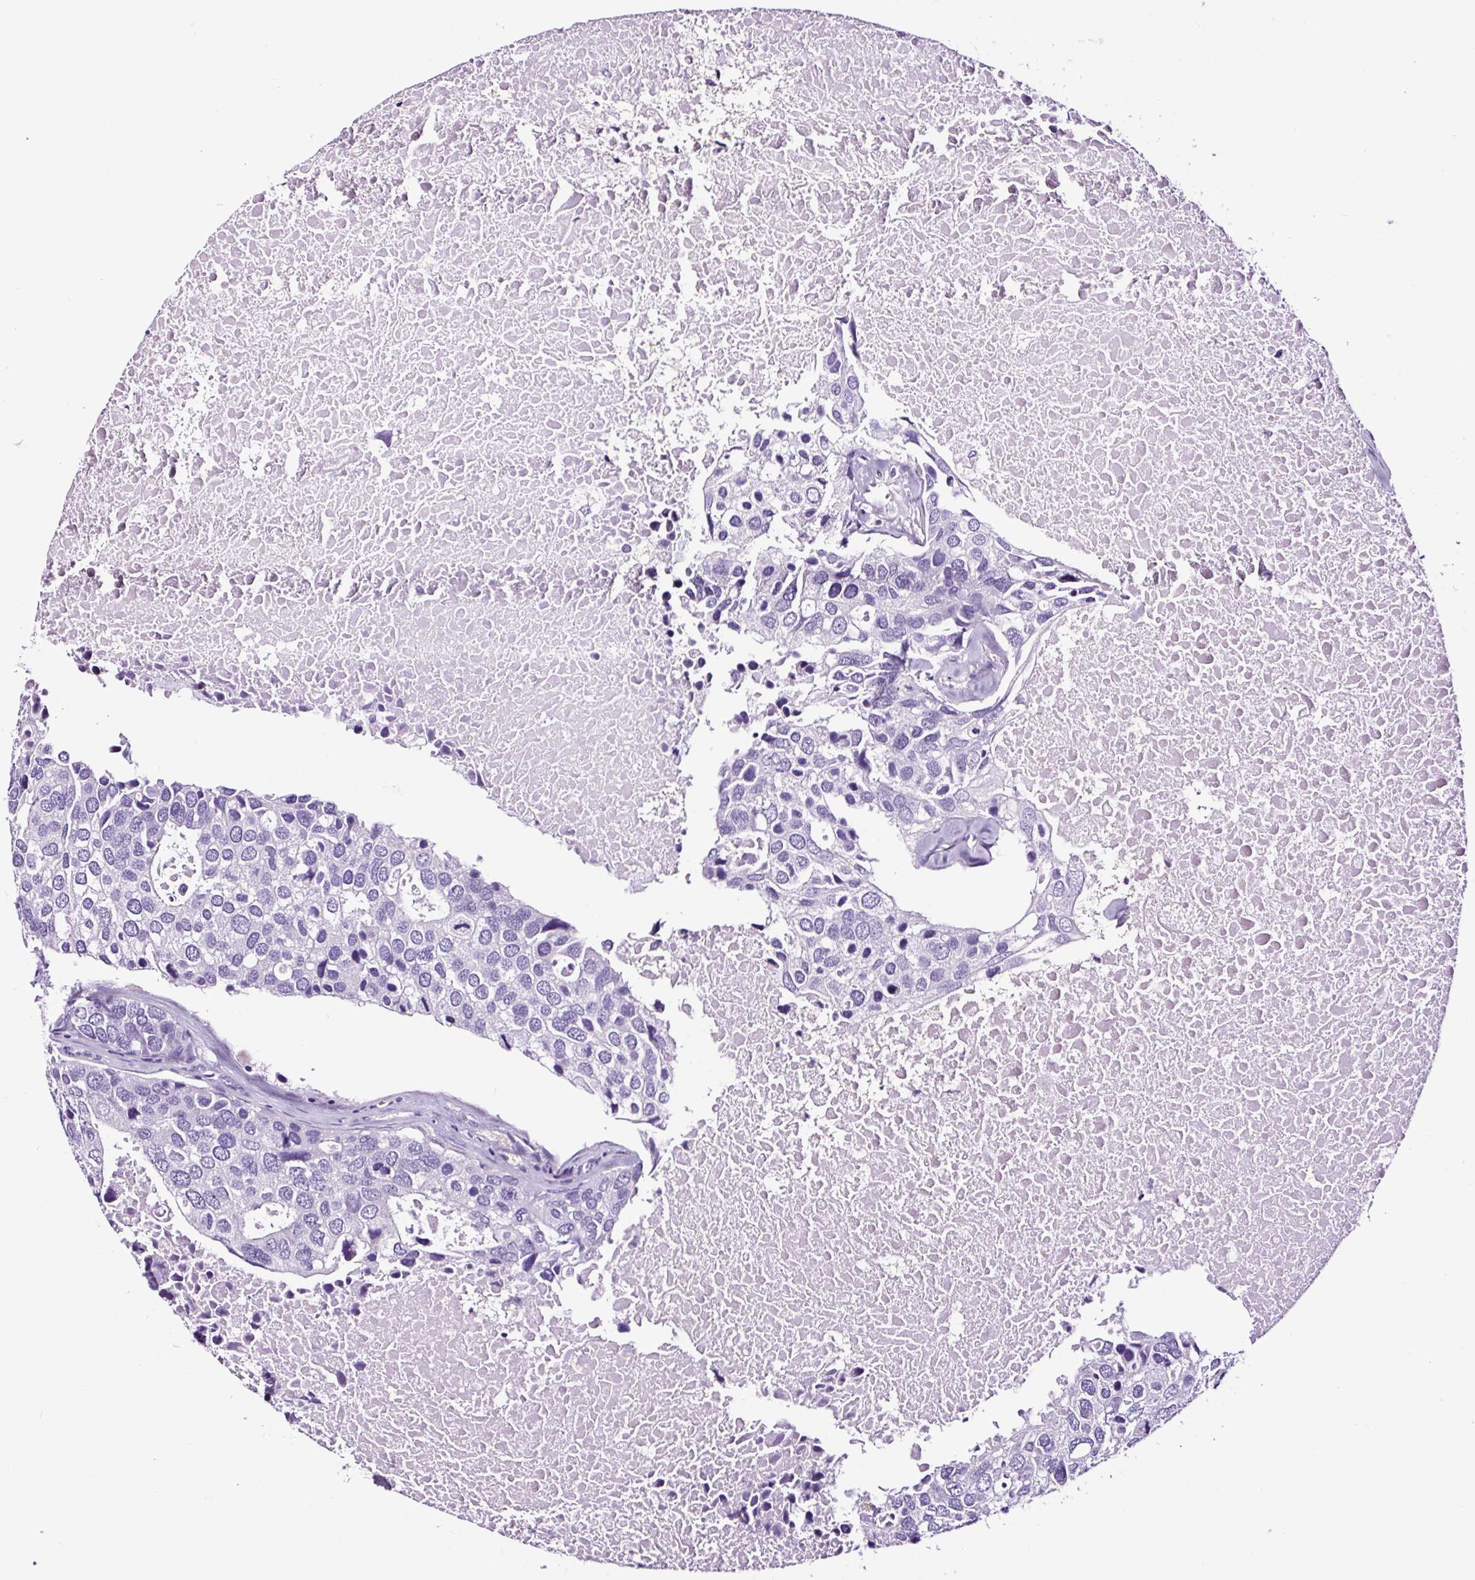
{"staining": {"intensity": "negative", "quantity": "none", "location": "none"}, "tissue": "breast cancer", "cell_type": "Tumor cells", "image_type": "cancer", "snomed": [{"axis": "morphology", "description": "Duct carcinoma"}, {"axis": "topography", "description": "Breast"}], "caption": "A photomicrograph of human breast invasive ductal carcinoma is negative for staining in tumor cells.", "gene": "FBXL7", "patient": {"sex": "female", "age": 83}}